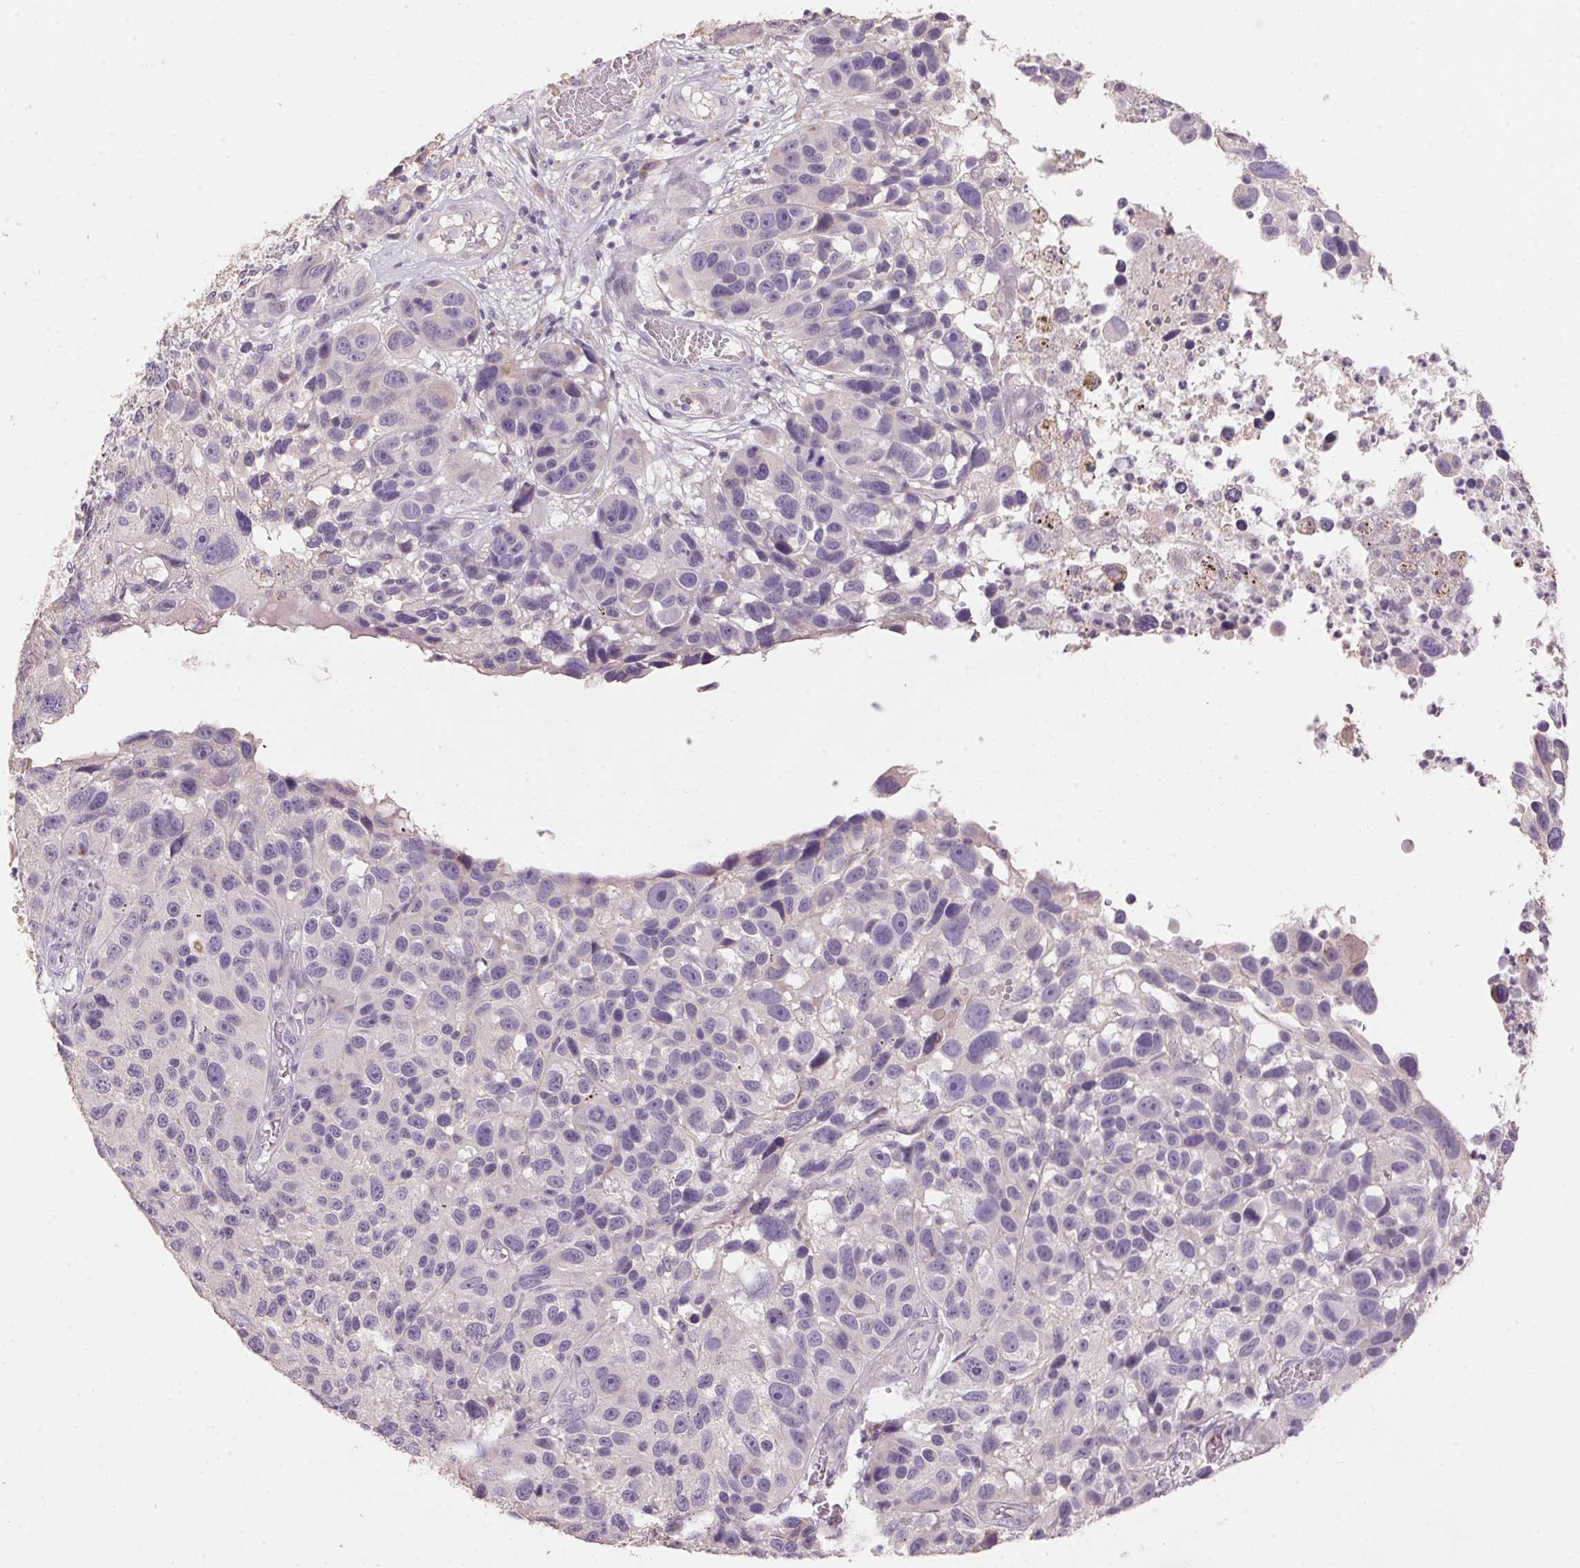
{"staining": {"intensity": "negative", "quantity": "none", "location": "none"}, "tissue": "melanoma", "cell_type": "Tumor cells", "image_type": "cancer", "snomed": [{"axis": "morphology", "description": "Malignant melanoma, NOS"}, {"axis": "topography", "description": "Skin"}], "caption": "Immunohistochemistry (IHC) histopathology image of neoplastic tissue: malignant melanoma stained with DAB shows no significant protein positivity in tumor cells.", "gene": "LYZL6", "patient": {"sex": "male", "age": 53}}